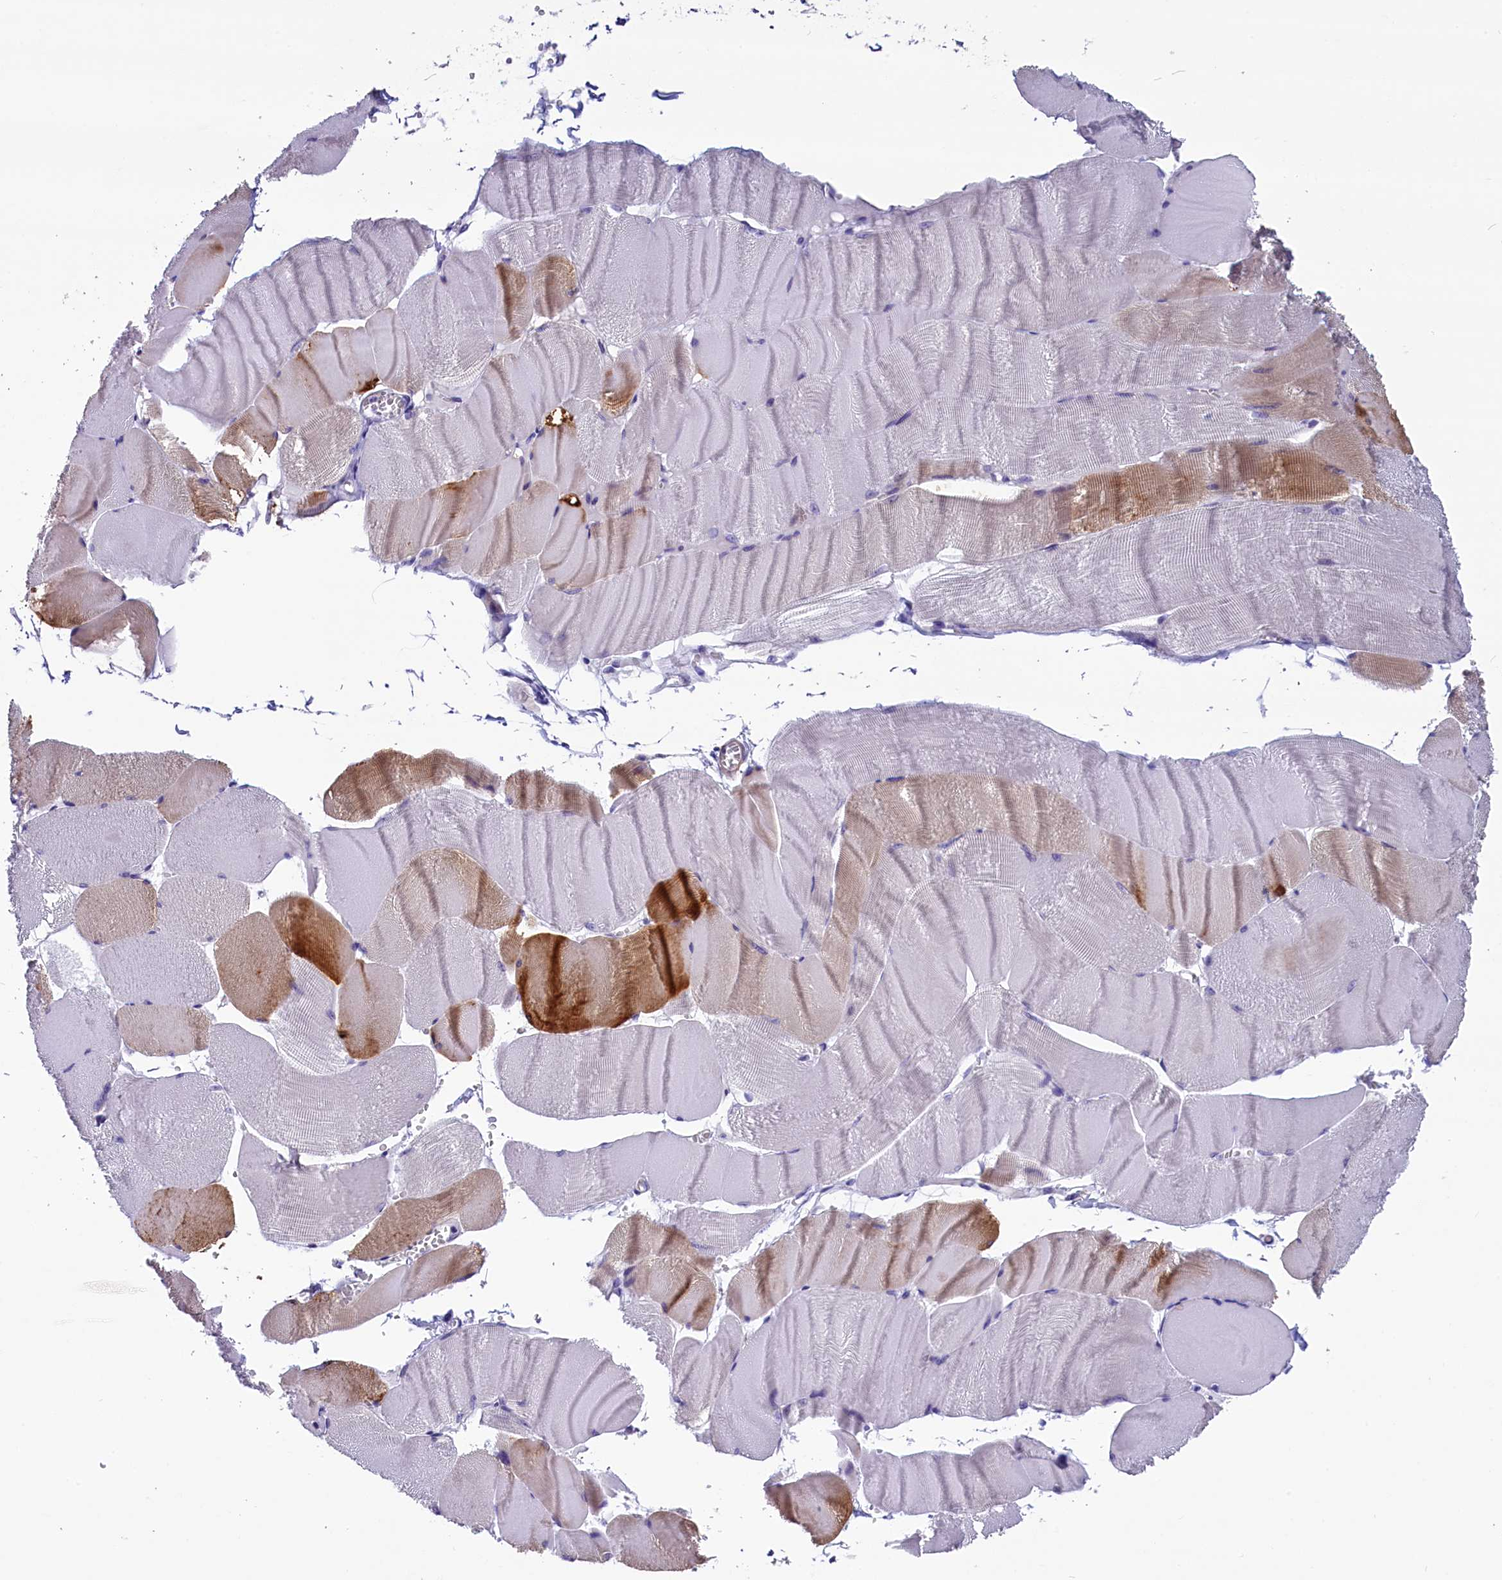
{"staining": {"intensity": "strong", "quantity": "<25%", "location": "cytoplasmic/membranous"}, "tissue": "skeletal muscle", "cell_type": "Myocytes", "image_type": "normal", "snomed": [{"axis": "morphology", "description": "Normal tissue, NOS"}, {"axis": "morphology", "description": "Basal cell carcinoma"}, {"axis": "topography", "description": "Skeletal muscle"}], "caption": "The micrograph shows staining of normal skeletal muscle, revealing strong cytoplasmic/membranous protein expression (brown color) within myocytes.", "gene": "SCD5", "patient": {"sex": "female", "age": 64}}